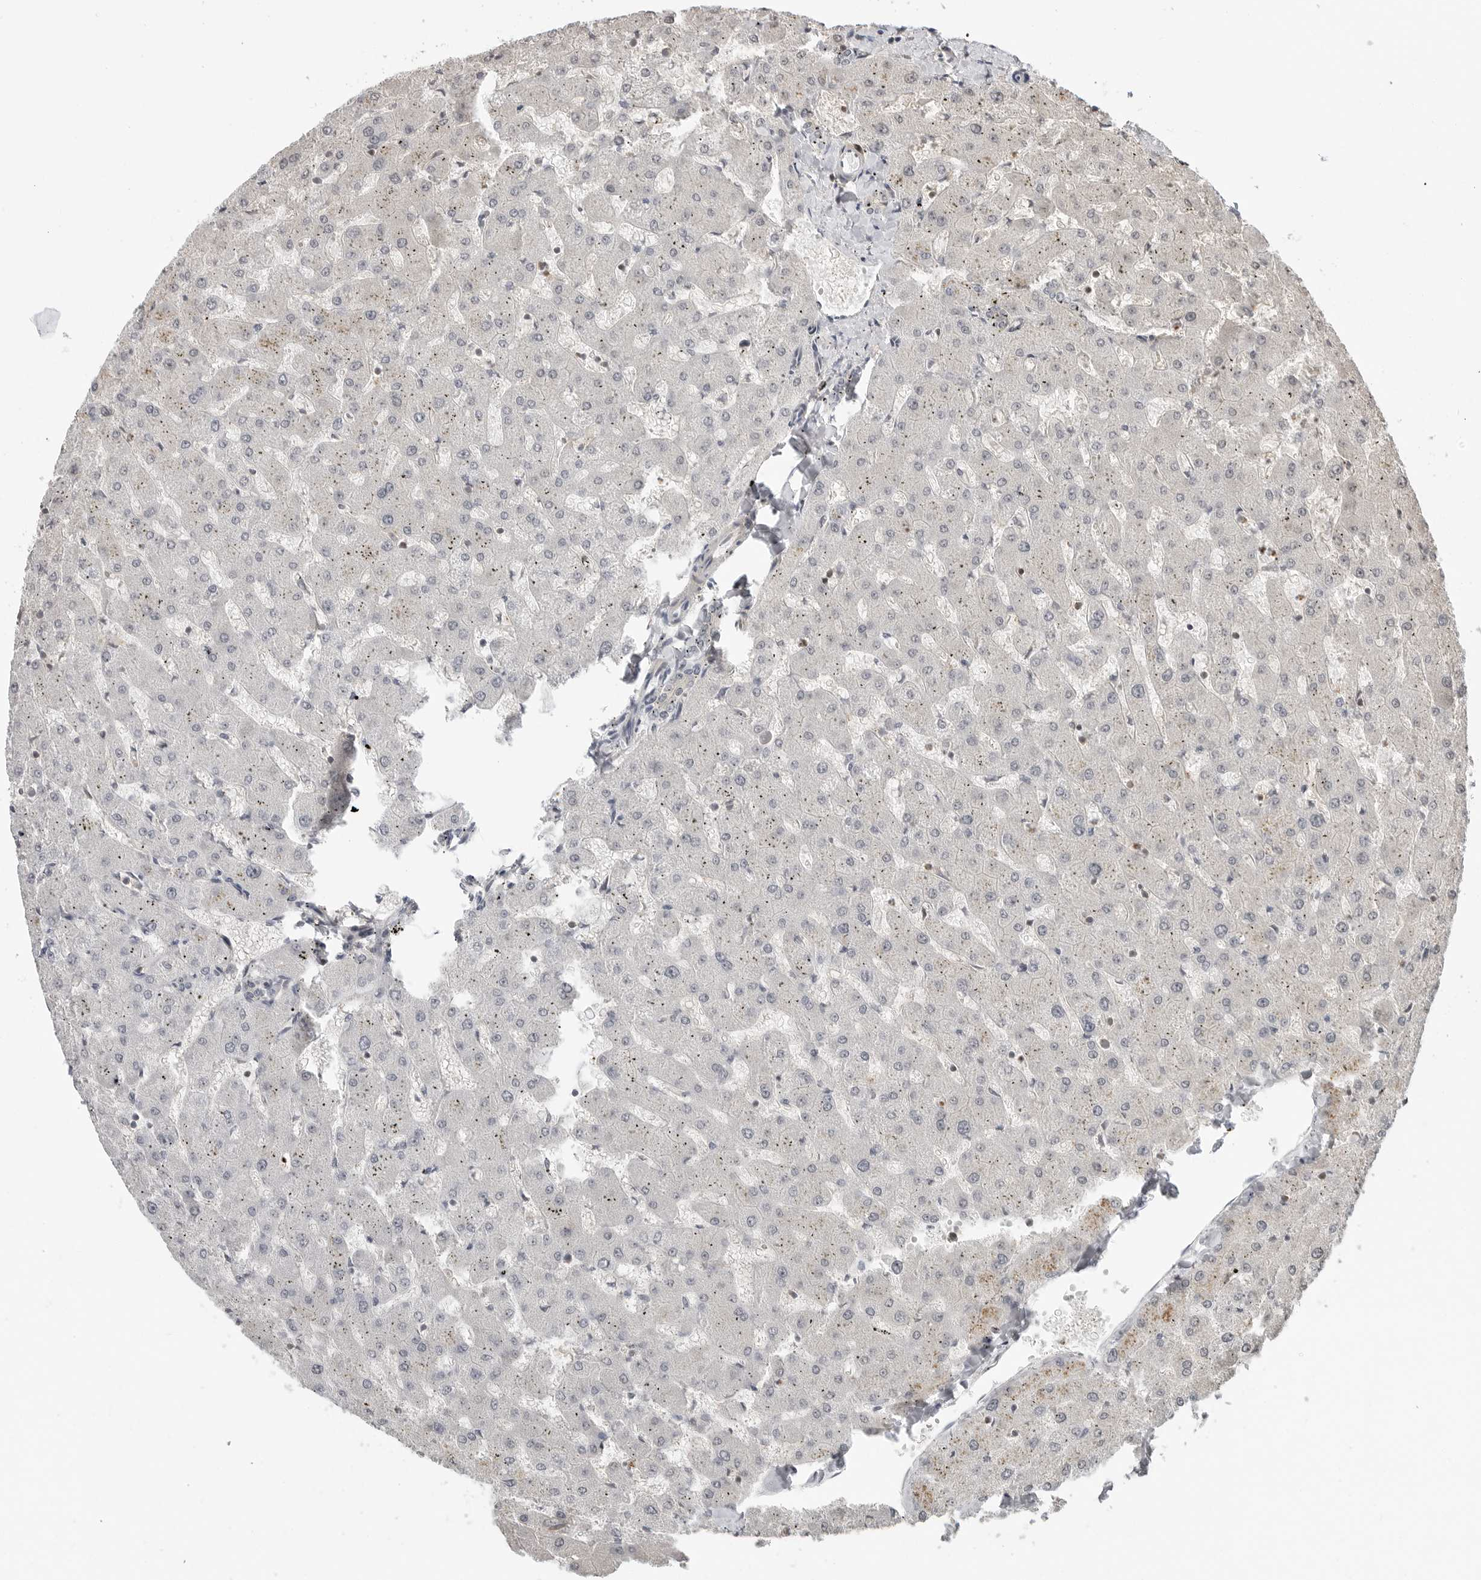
{"staining": {"intensity": "negative", "quantity": "none", "location": "none"}, "tissue": "liver", "cell_type": "Cholangiocytes", "image_type": "normal", "snomed": [{"axis": "morphology", "description": "Normal tissue, NOS"}, {"axis": "topography", "description": "Liver"}], "caption": "Immunohistochemistry image of normal human liver stained for a protein (brown), which exhibits no positivity in cholangiocytes.", "gene": "STXBP3", "patient": {"sex": "female", "age": 63}}